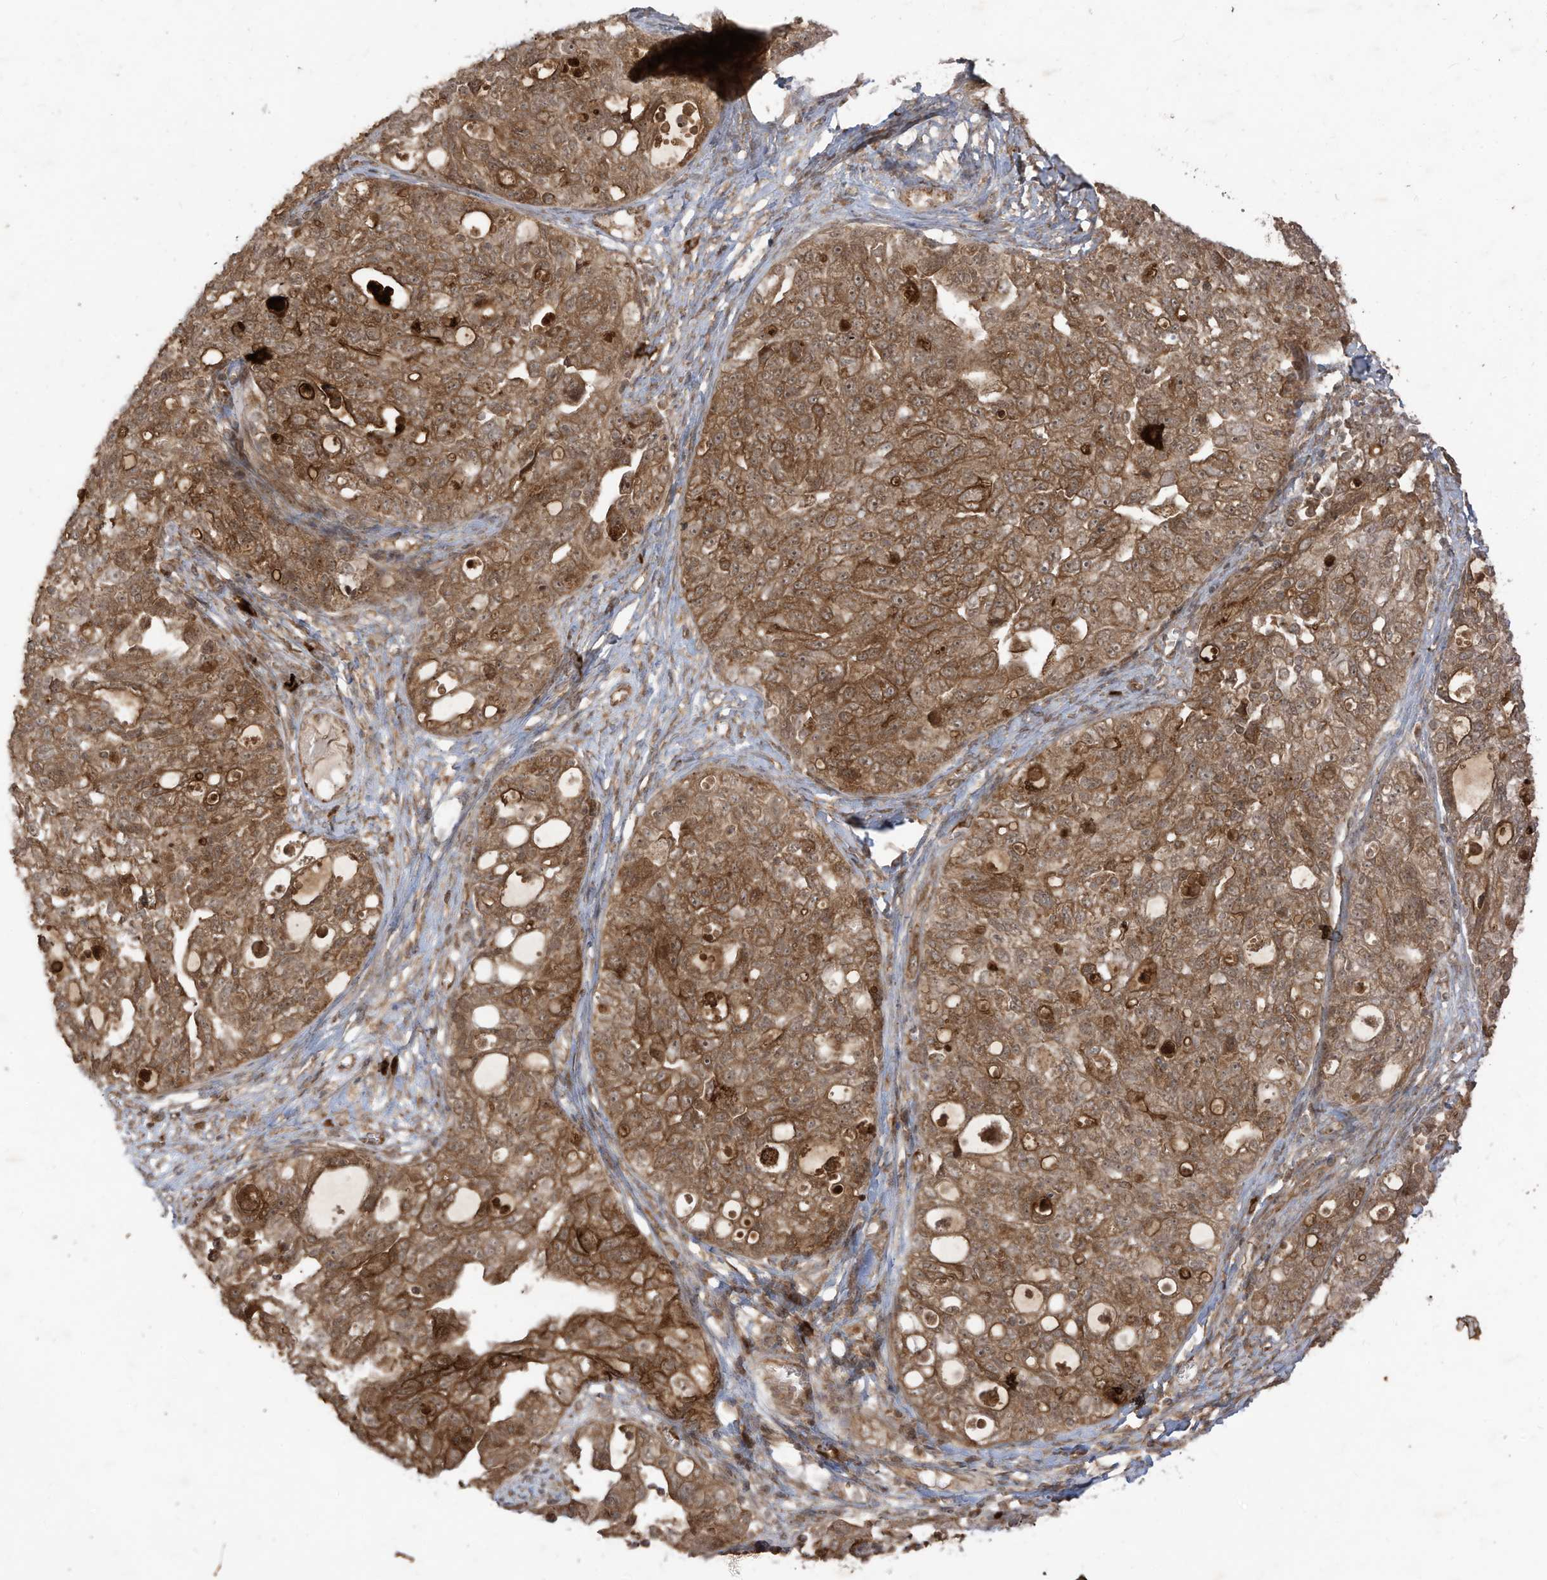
{"staining": {"intensity": "moderate", "quantity": ">75%", "location": "cytoplasmic/membranous"}, "tissue": "ovarian cancer", "cell_type": "Tumor cells", "image_type": "cancer", "snomed": [{"axis": "morphology", "description": "Carcinoma, NOS"}, {"axis": "morphology", "description": "Cystadenocarcinoma, serous, NOS"}, {"axis": "topography", "description": "Ovary"}], "caption": "Immunohistochemical staining of serous cystadenocarcinoma (ovarian) exhibits medium levels of moderate cytoplasmic/membranous protein staining in approximately >75% of tumor cells.", "gene": "TRIM67", "patient": {"sex": "female", "age": 69}}